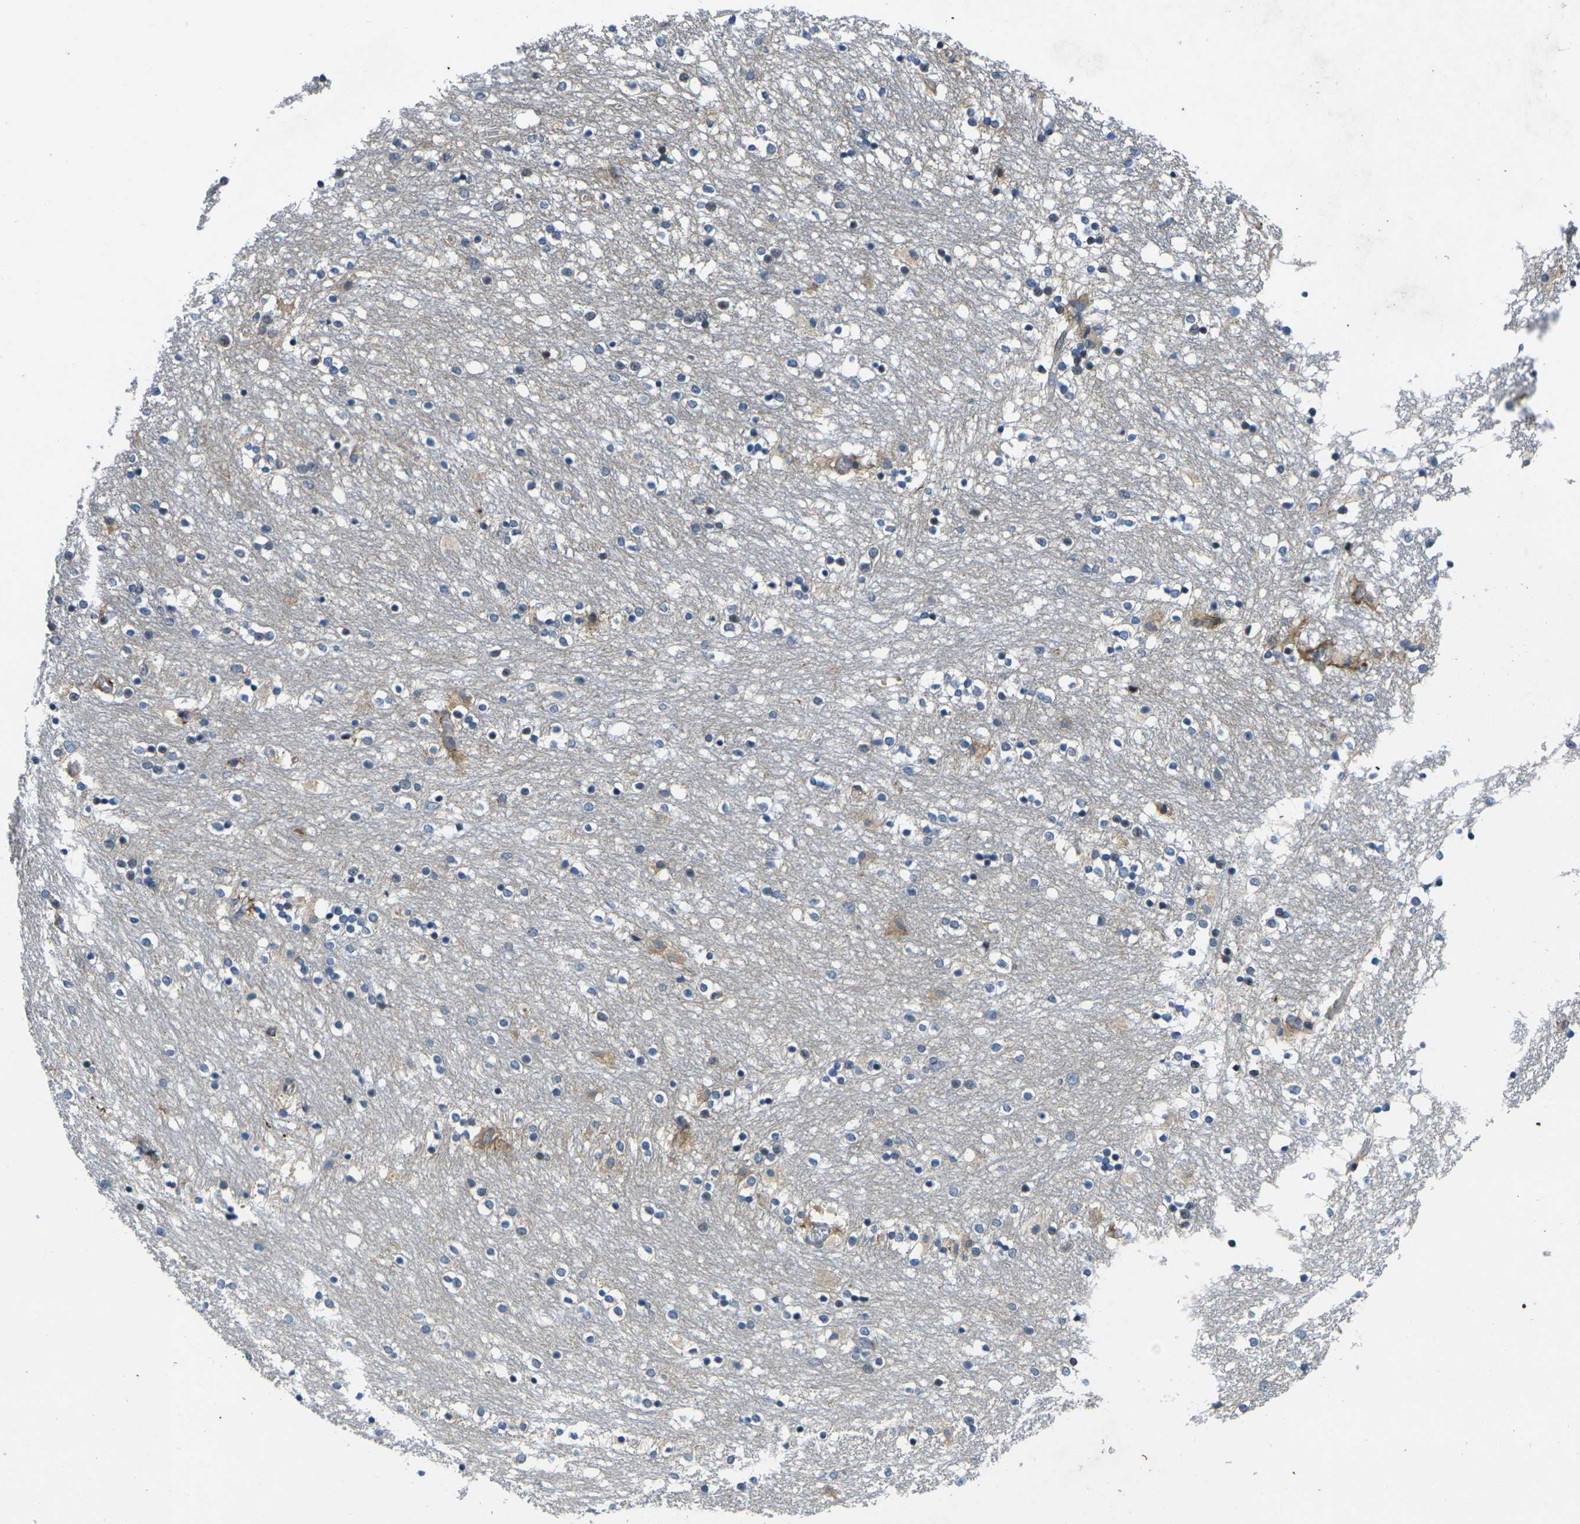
{"staining": {"intensity": "weak", "quantity": "<25%", "location": "nuclear"}, "tissue": "caudate", "cell_type": "Glial cells", "image_type": "normal", "snomed": [{"axis": "morphology", "description": "Normal tissue, NOS"}, {"axis": "topography", "description": "Lateral ventricle wall"}], "caption": "Immunohistochemistry (IHC) photomicrograph of normal caudate stained for a protein (brown), which shows no staining in glial cells.", "gene": "ROBO2", "patient": {"sex": "female", "age": 54}}